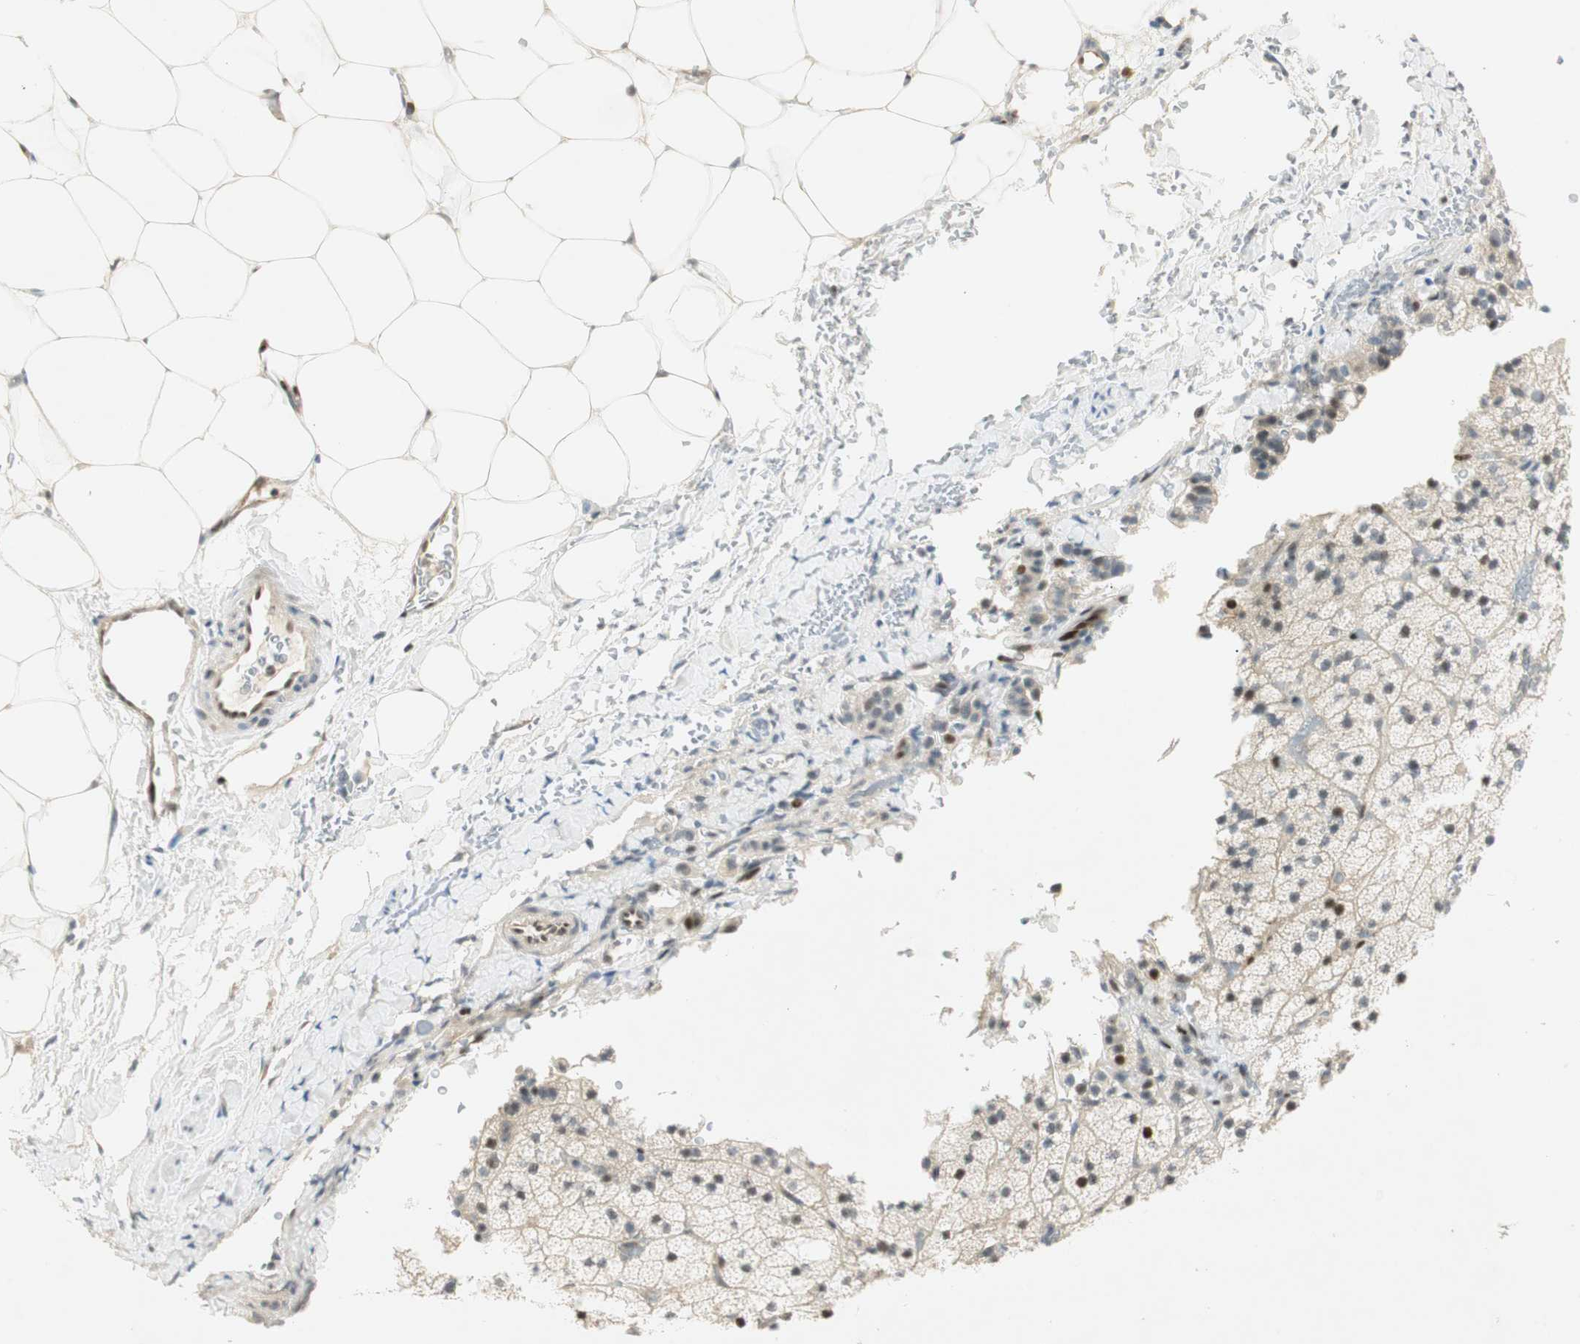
{"staining": {"intensity": "moderate", "quantity": "<25%", "location": "nuclear"}, "tissue": "adrenal gland", "cell_type": "Glandular cells", "image_type": "normal", "snomed": [{"axis": "morphology", "description": "Normal tissue, NOS"}, {"axis": "topography", "description": "Adrenal gland"}], "caption": "This is a micrograph of IHC staining of normal adrenal gland, which shows moderate positivity in the nuclear of glandular cells.", "gene": "MSX2", "patient": {"sex": "male", "age": 35}}